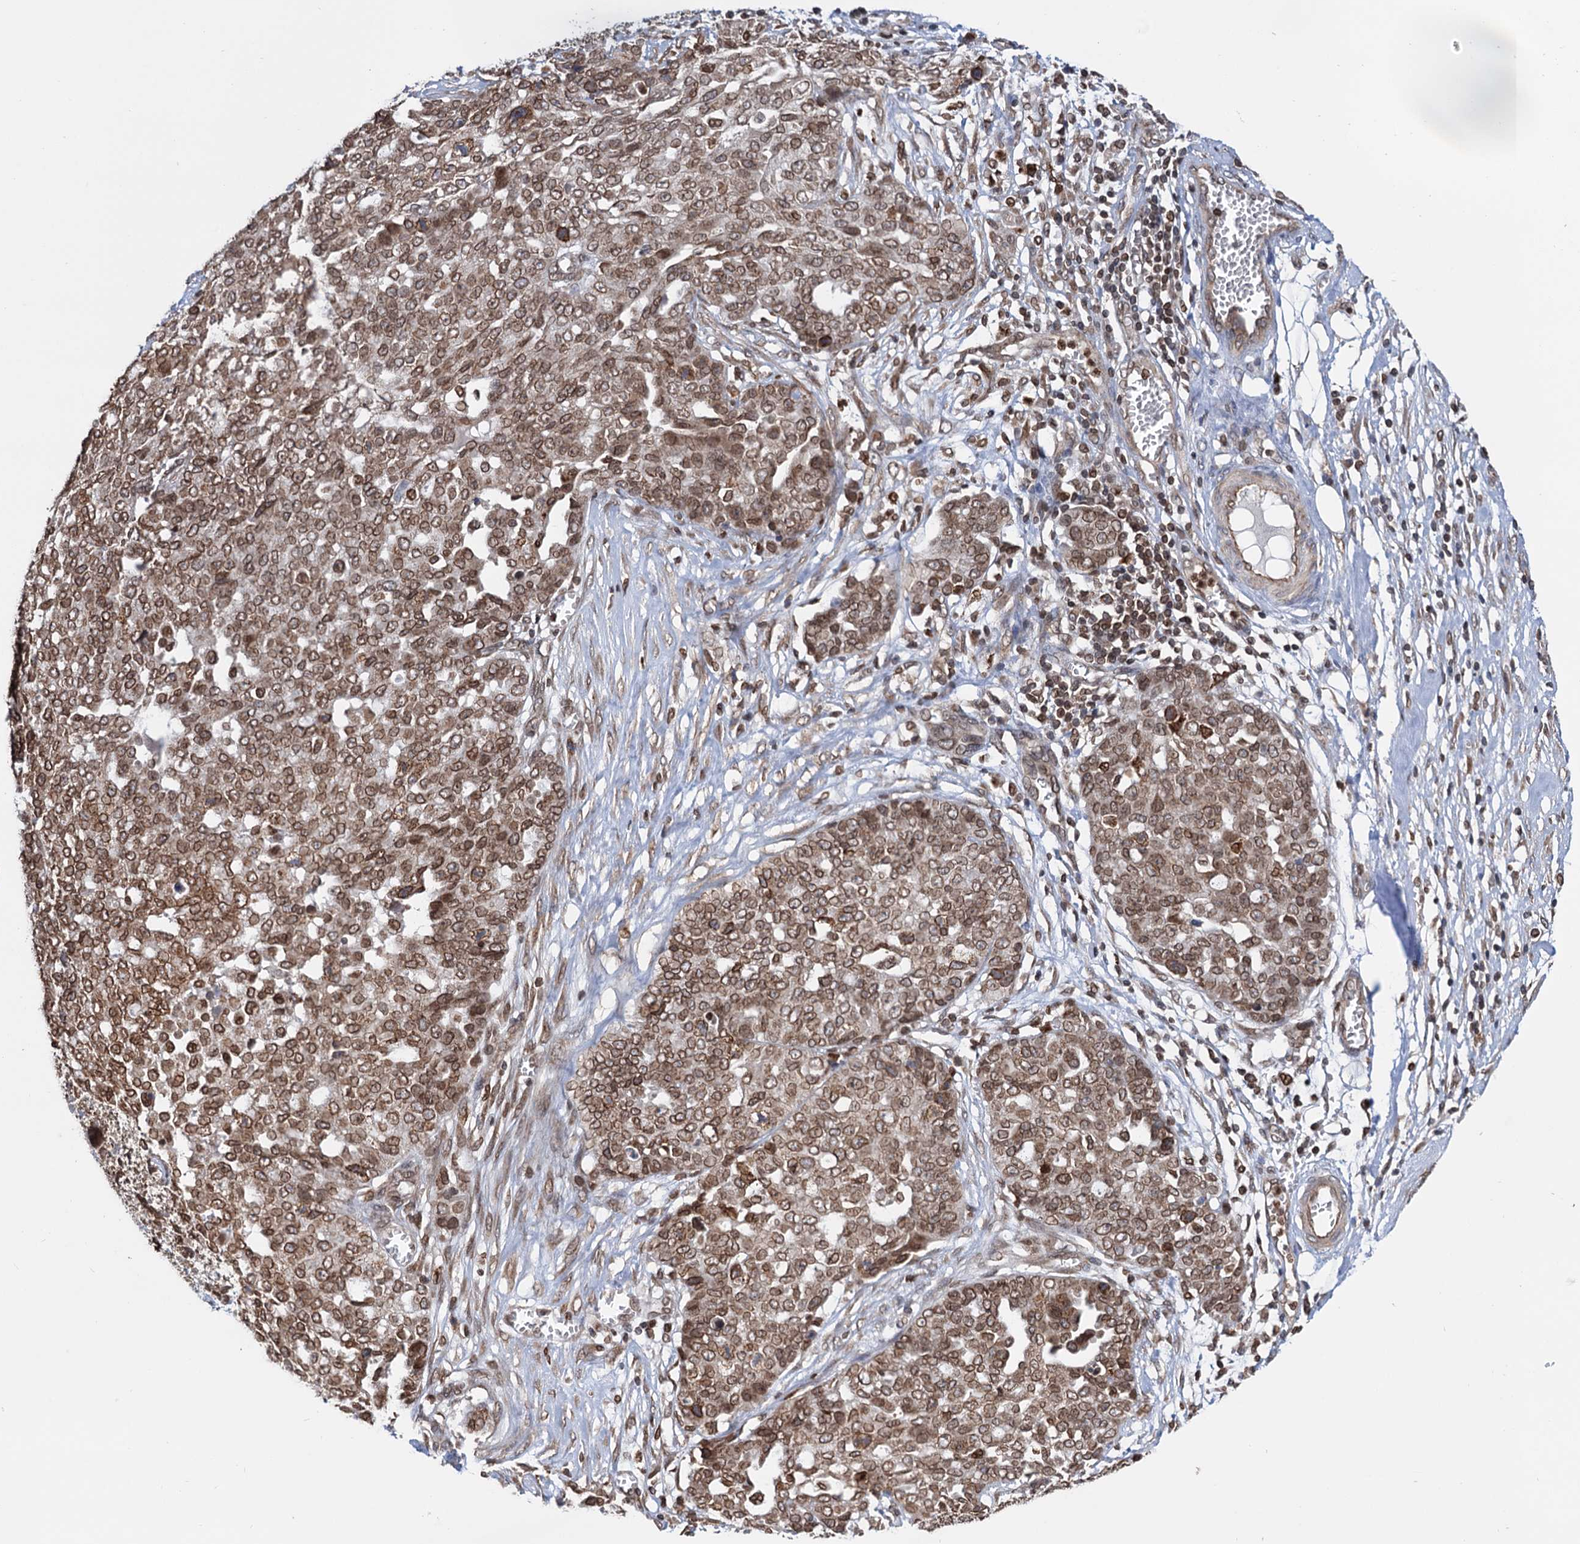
{"staining": {"intensity": "moderate", "quantity": ">75%", "location": "cytoplasmic/membranous,nuclear"}, "tissue": "ovarian cancer", "cell_type": "Tumor cells", "image_type": "cancer", "snomed": [{"axis": "morphology", "description": "Cystadenocarcinoma, serous, NOS"}, {"axis": "topography", "description": "Soft tissue"}, {"axis": "topography", "description": "Ovary"}], "caption": "Ovarian cancer (serous cystadenocarcinoma) was stained to show a protein in brown. There is medium levels of moderate cytoplasmic/membranous and nuclear staining in about >75% of tumor cells.", "gene": "ZC3H13", "patient": {"sex": "female", "age": 57}}